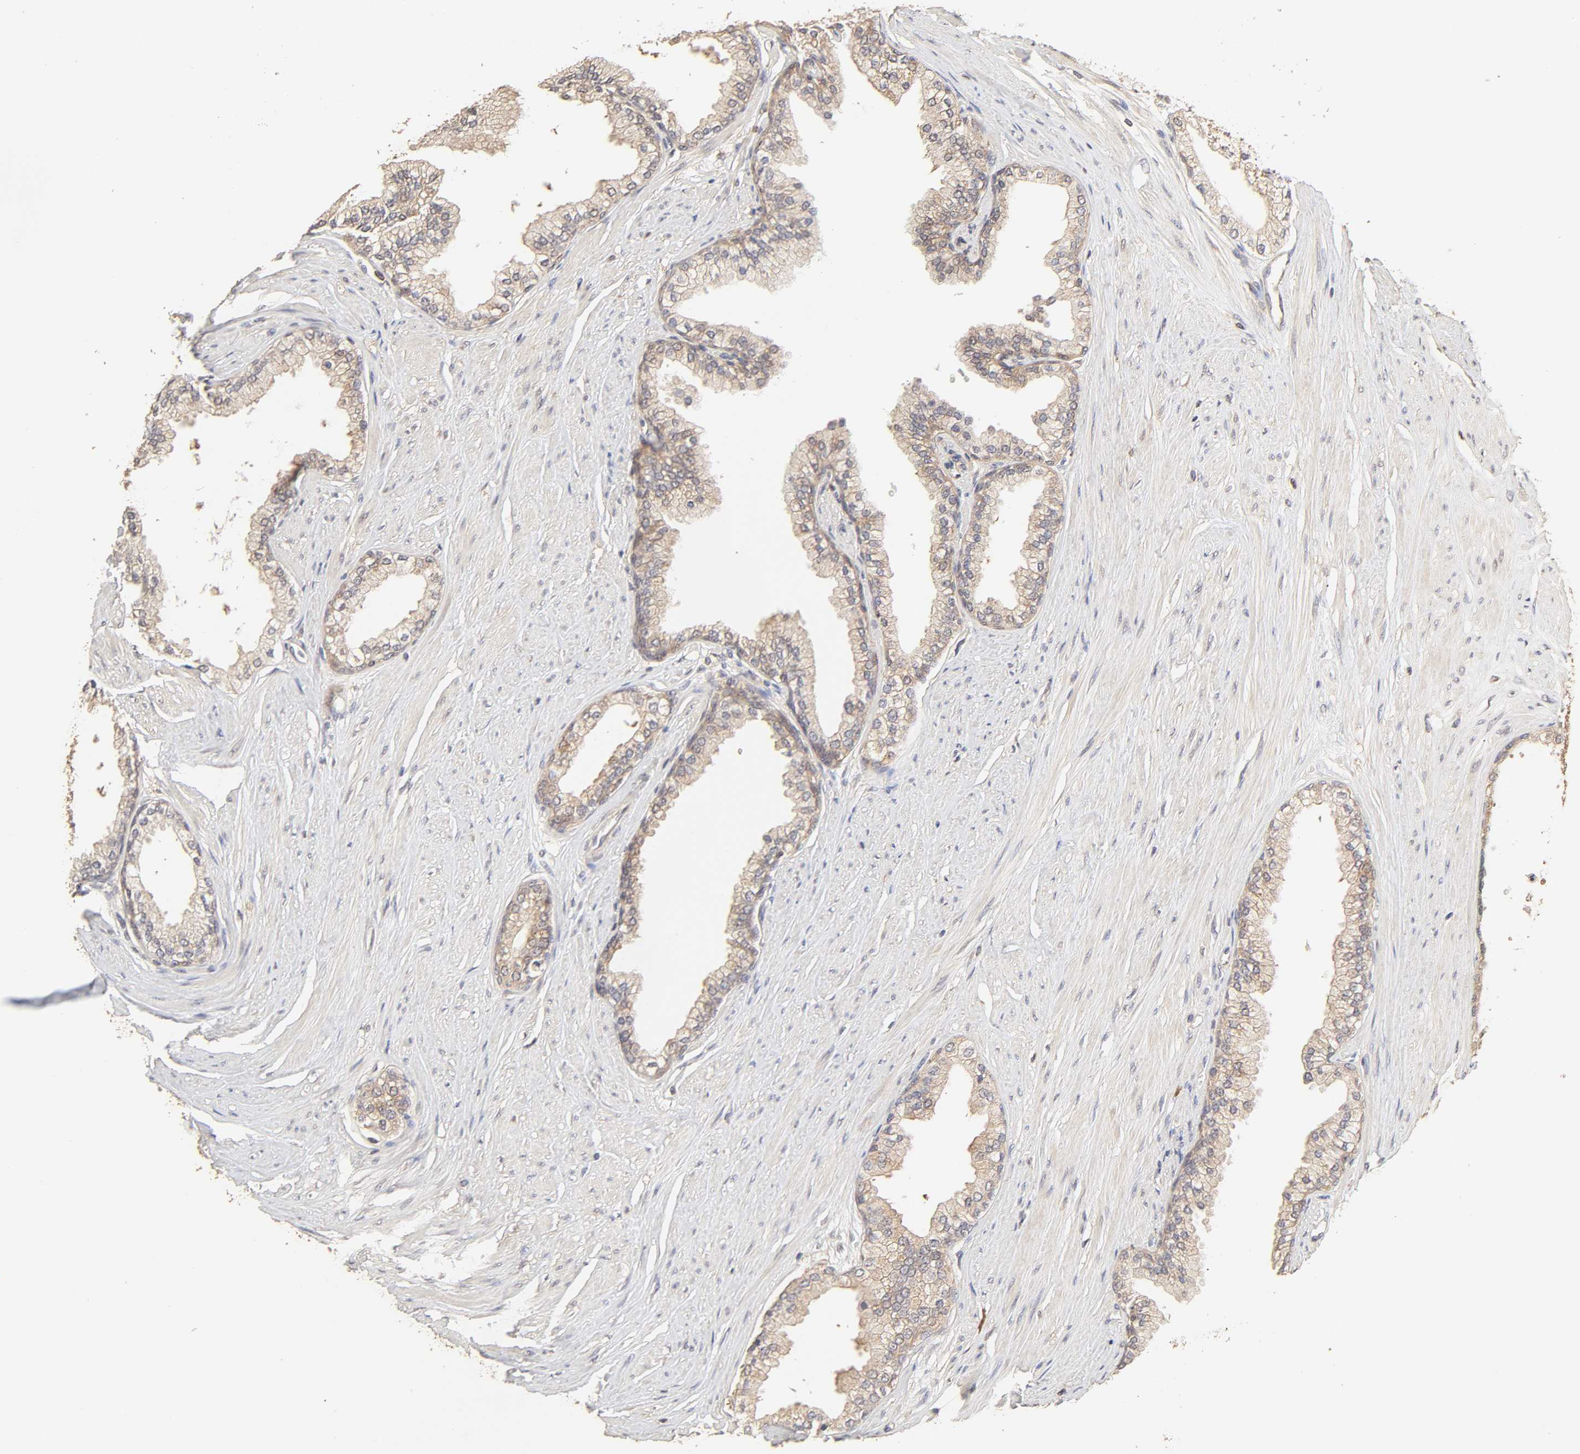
{"staining": {"intensity": "weak", "quantity": ">75%", "location": "cytoplasmic/membranous"}, "tissue": "prostate", "cell_type": "Glandular cells", "image_type": "normal", "snomed": [{"axis": "morphology", "description": "Normal tissue, NOS"}, {"axis": "topography", "description": "Prostate"}], "caption": "Weak cytoplasmic/membranous staining for a protein is identified in approximately >75% of glandular cells of benign prostate using IHC.", "gene": "AP1G2", "patient": {"sex": "male", "age": 64}}